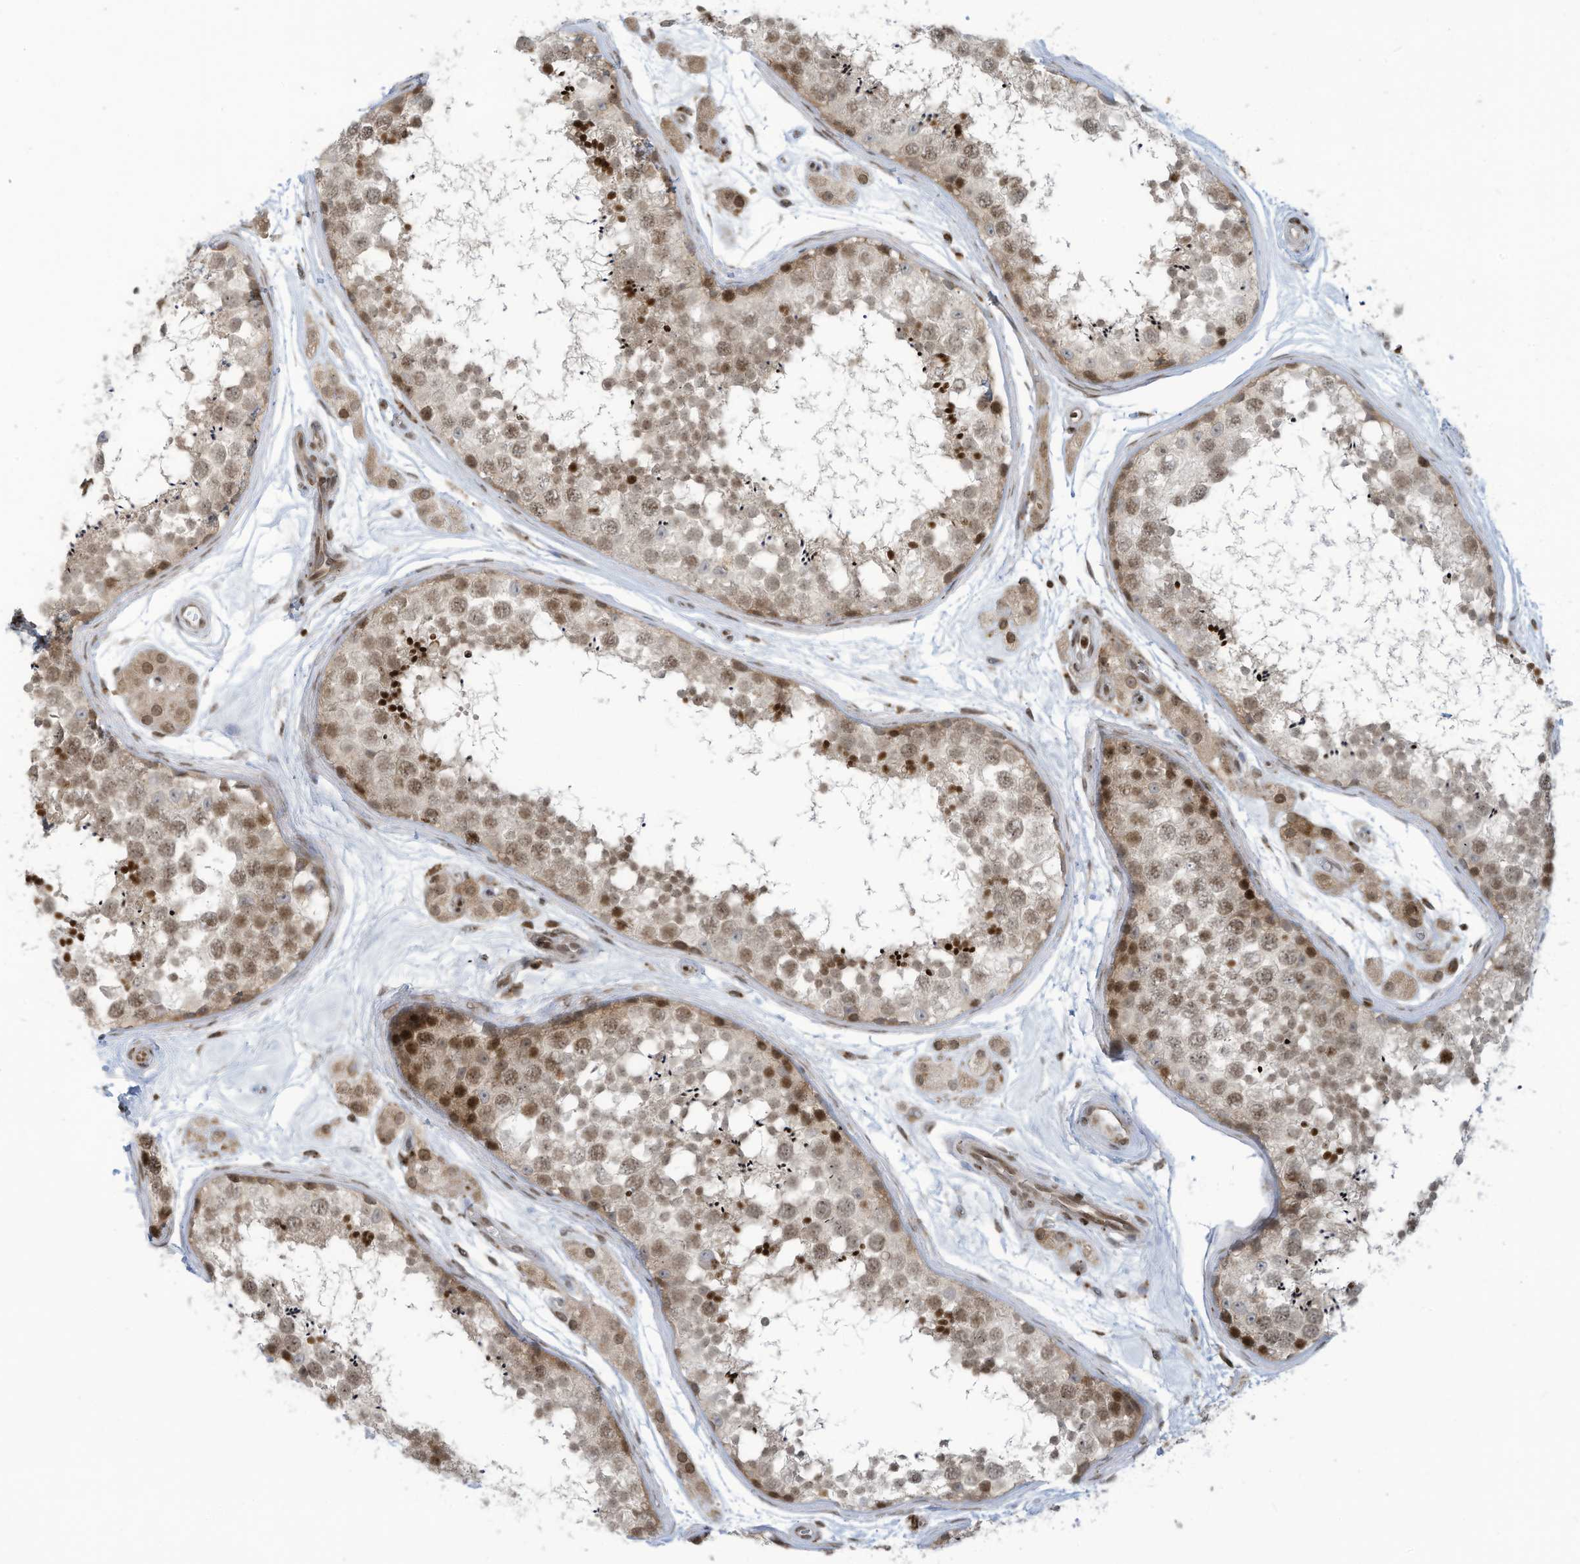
{"staining": {"intensity": "moderate", "quantity": "25%-75%", "location": "nuclear"}, "tissue": "testis", "cell_type": "Cells in seminiferous ducts", "image_type": "normal", "snomed": [{"axis": "morphology", "description": "Normal tissue, NOS"}, {"axis": "topography", "description": "Testis"}], "caption": "IHC (DAB) staining of benign testis demonstrates moderate nuclear protein staining in about 25%-75% of cells in seminiferous ducts. (Stains: DAB (3,3'-diaminobenzidine) in brown, nuclei in blue, Microscopy: brightfield microscopy at high magnification).", "gene": "ADI1", "patient": {"sex": "male", "age": 56}}